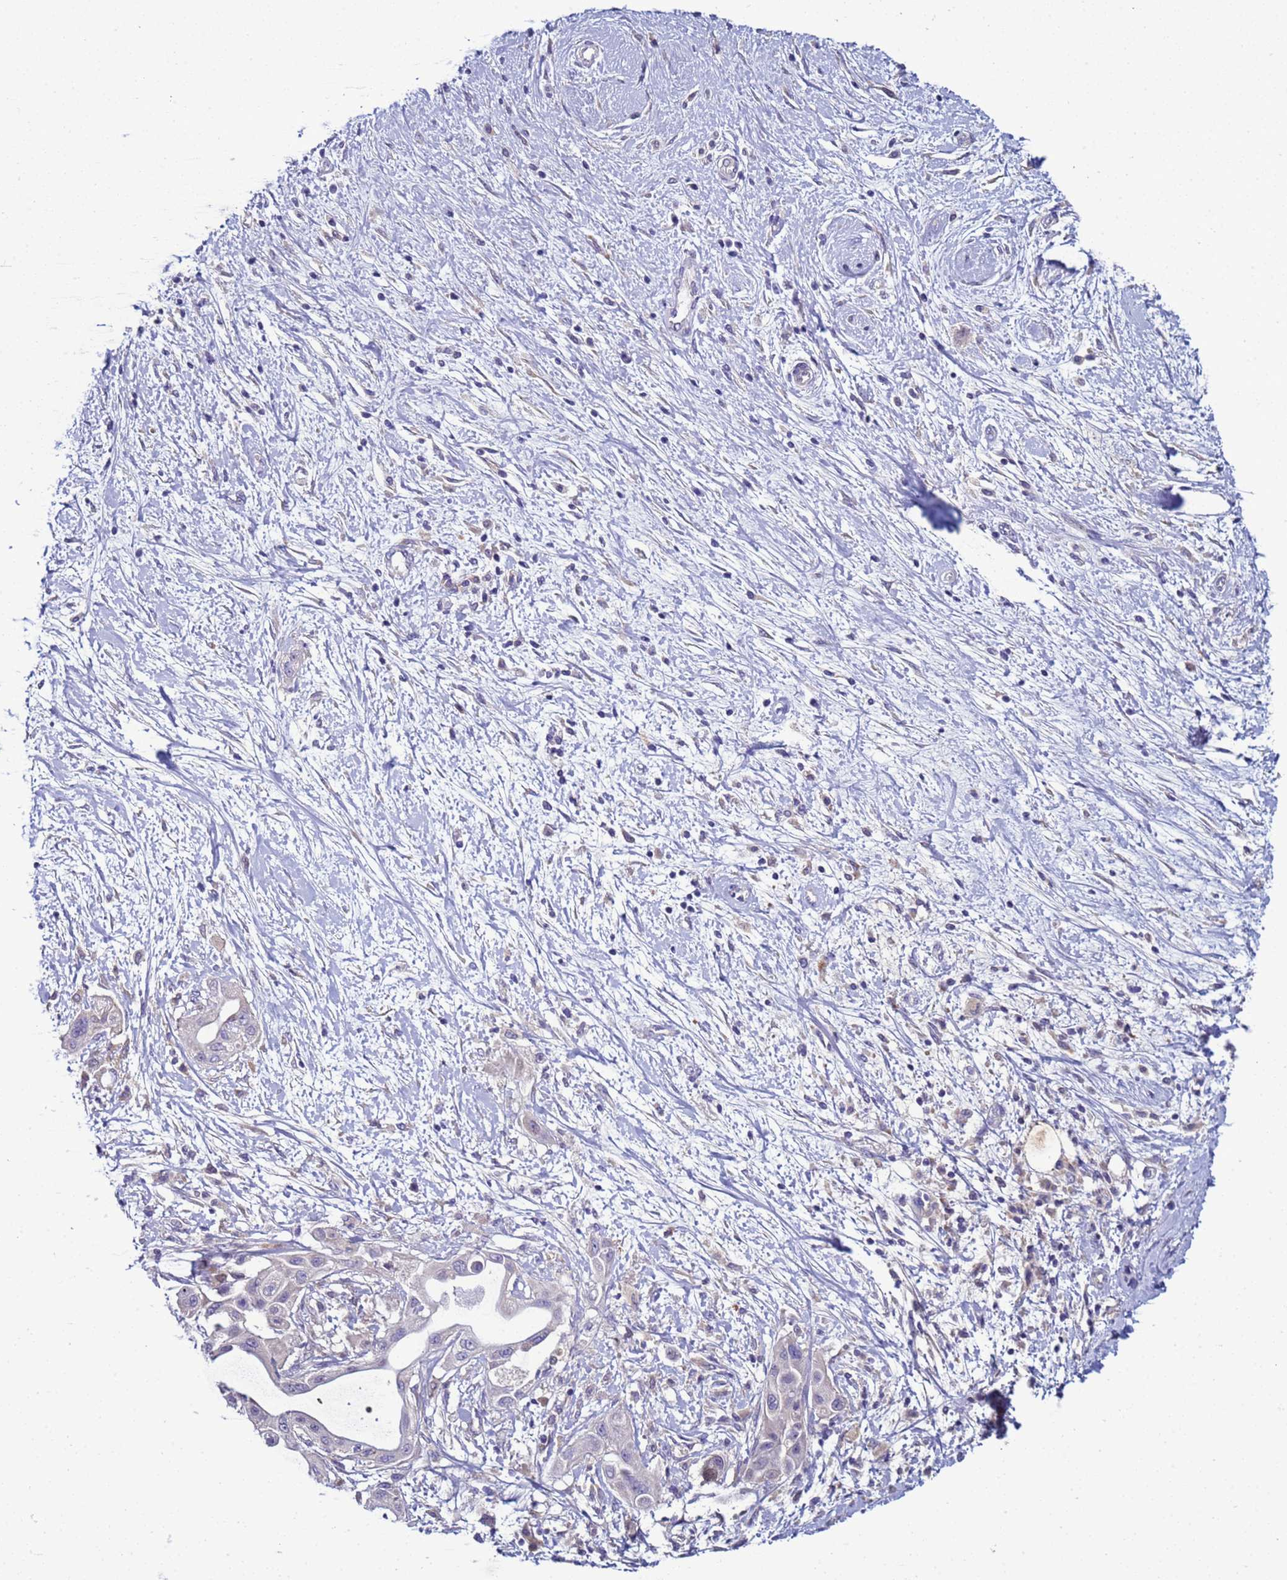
{"staining": {"intensity": "negative", "quantity": "none", "location": "none"}, "tissue": "pancreatic cancer", "cell_type": "Tumor cells", "image_type": "cancer", "snomed": [{"axis": "morphology", "description": "Adenocarcinoma, NOS"}, {"axis": "topography", "description": "Pancreas"}], "caption": "The micrograph demonstrates no significant staining in tumor cells of pancreatic cancer (adenocarcinoma).", "gene": "NAT2", "patient": {"sex": "male", "age": 68}}